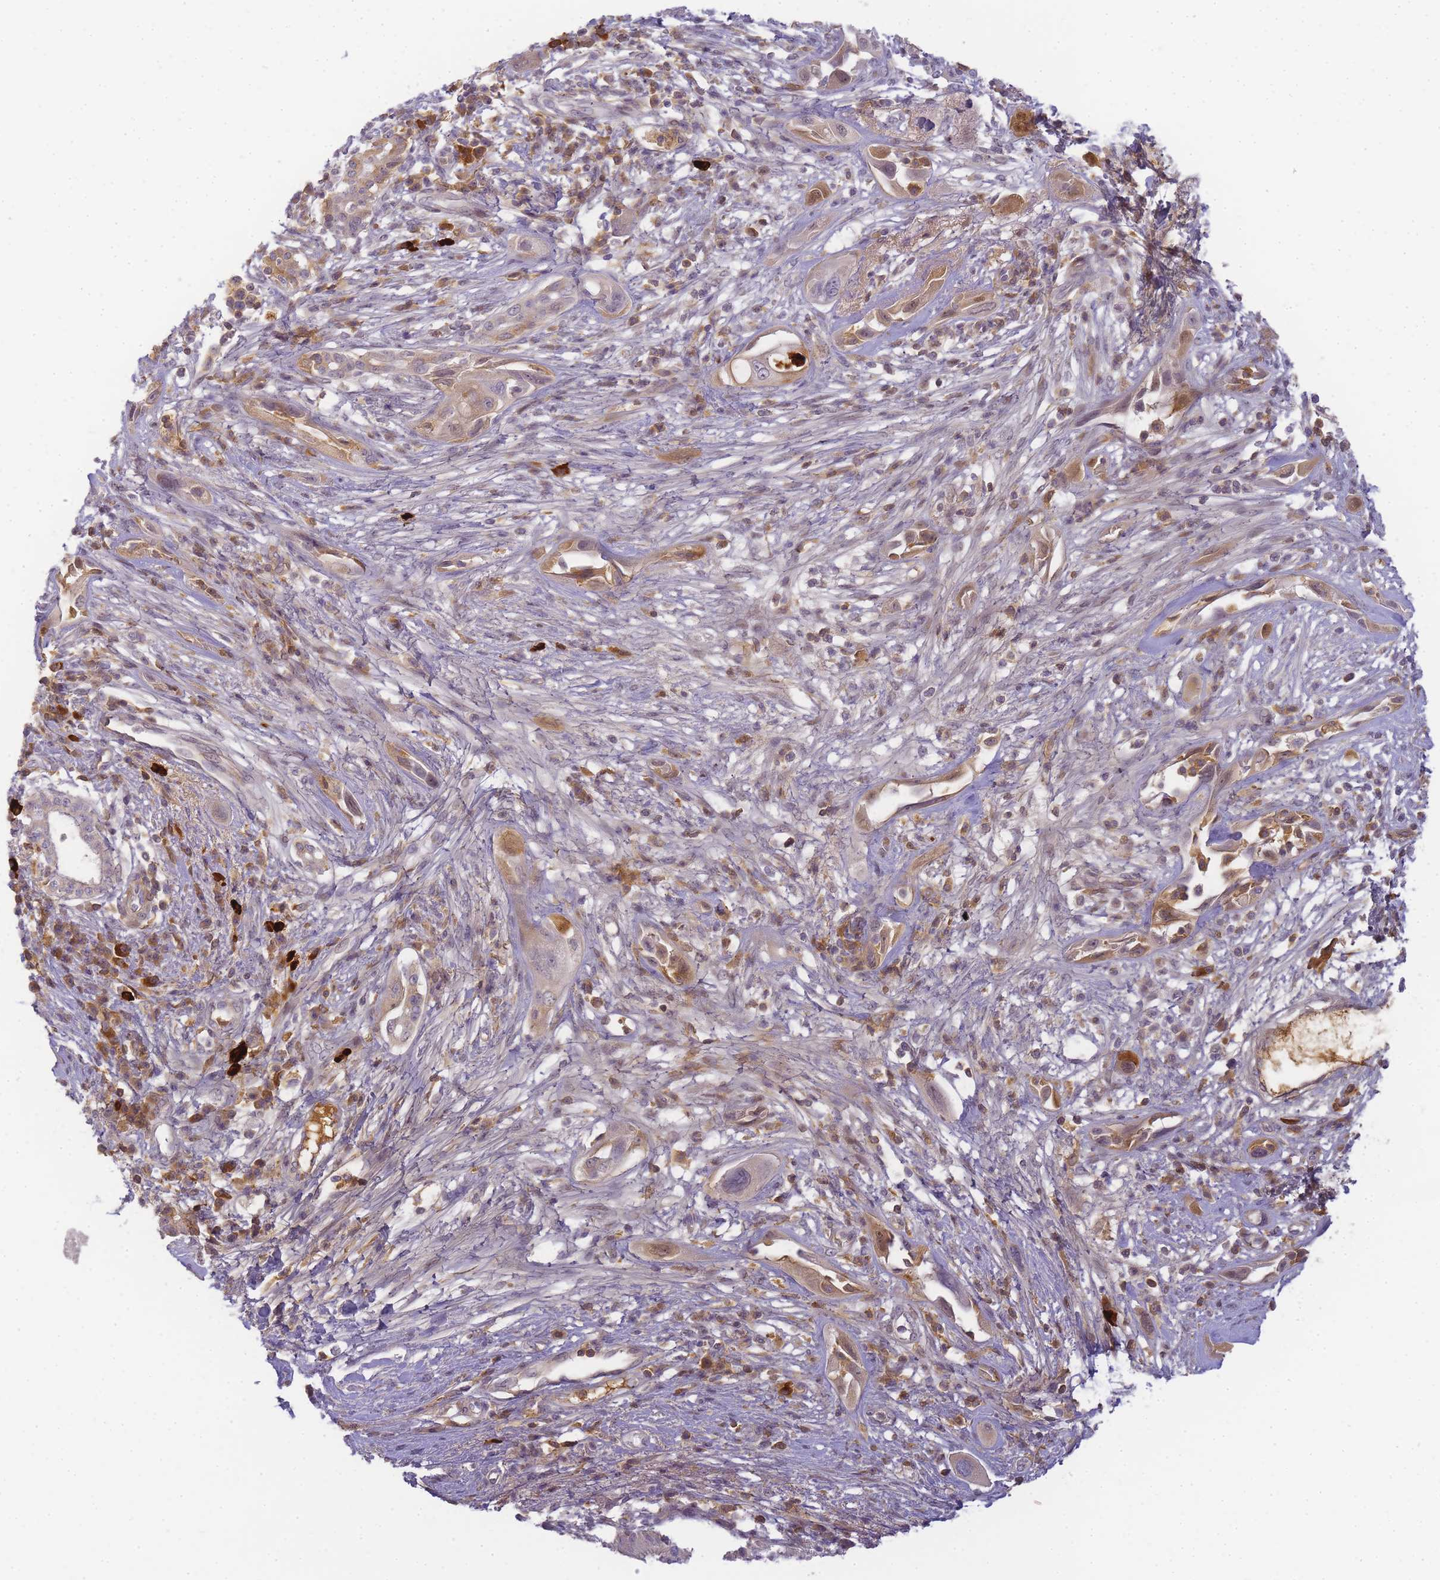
{"staining": {"intensity": "negative", "quantity": "none", "location": "none"}, "tissue": "pancreatic cancer", "cell_type": "Tumor cells", "image_type": "cancer", "snomed": [{"axis": "morphology", "description": "Adenocarcinoma, NOS"}, {"axis": "topography", "description": "Pancreas"}], "caption": "This is an IHC photomicrograph of human pancreatic cancer (adenocarcinoma). There is no staining in tumor cells.", "gene": "RRAD", "patient": {"sex": "male", "age": 68}}